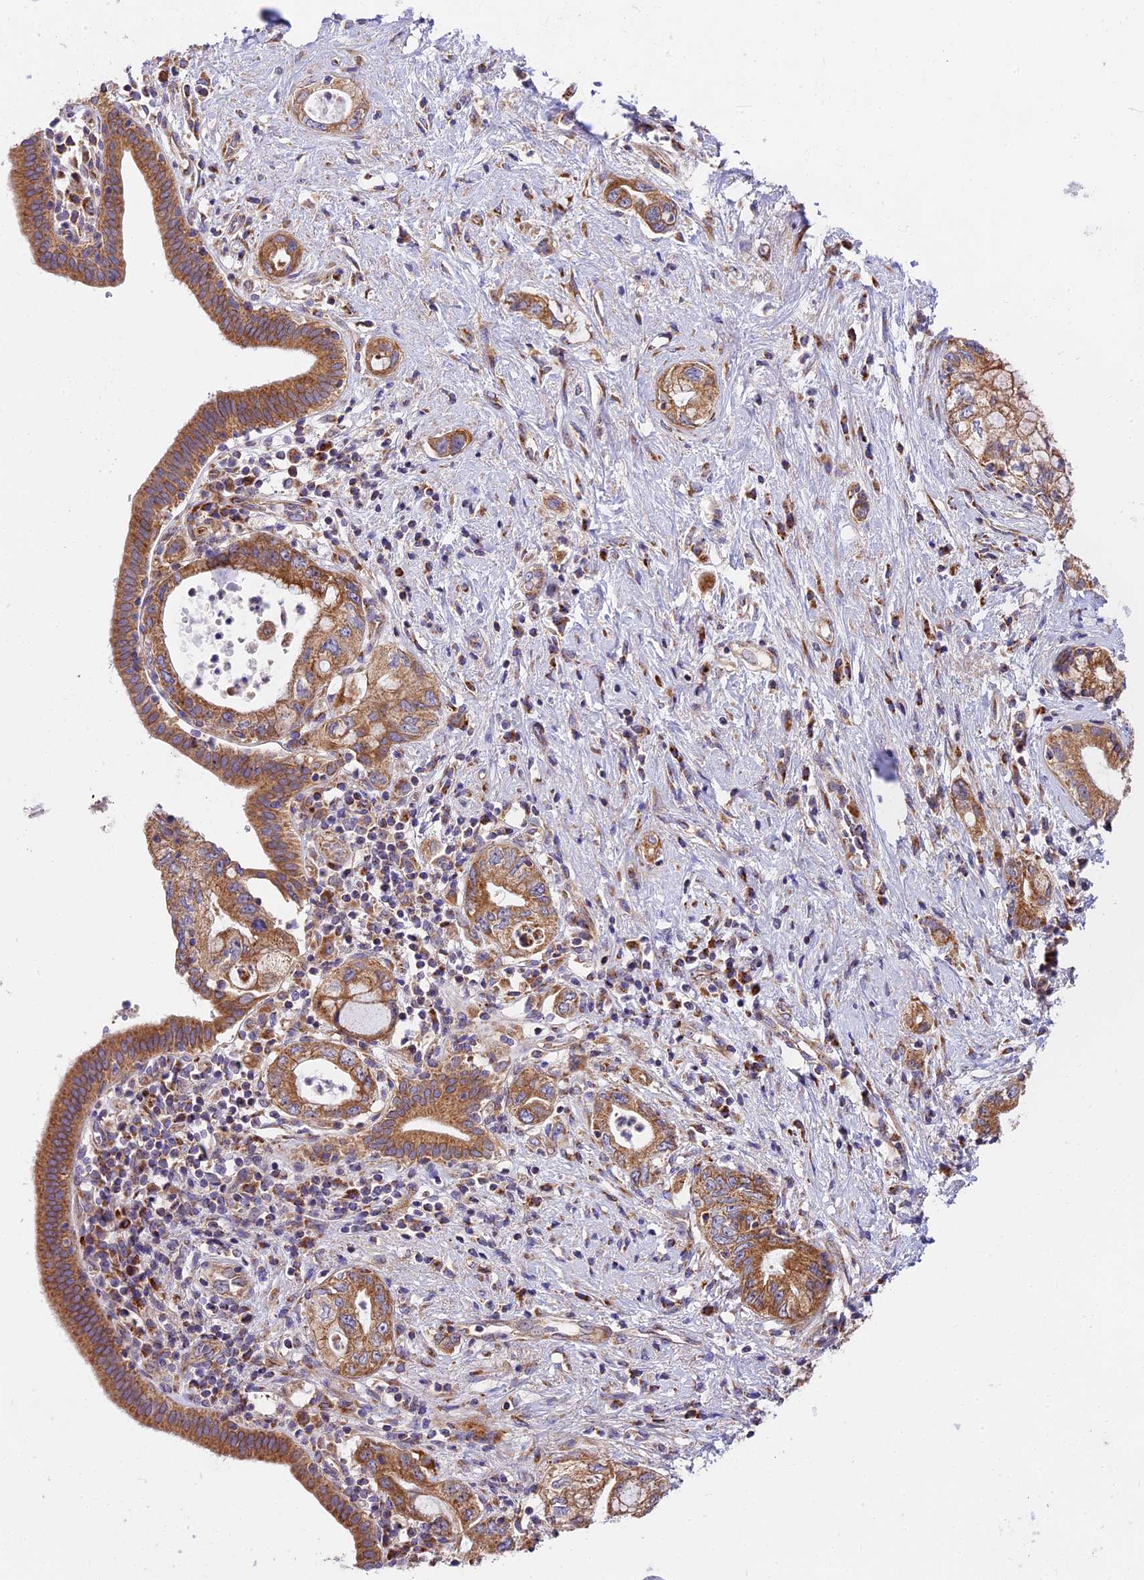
{"staining": {"intensity": "moderate", "quantity": ">75%", "location": "cytoplasmic/membranous"}, "tissue": "pancreatic cancer", "cell_type": "Tumor cells", "image_type": "cancer", "snomed": [{"axis": "morphology", "description": "Adenocarcinoma, NOS"}, {"axis": "topography", "description": "Pancreas"}], "caption": "There is medium levels of moderate cytoplasmic/membranous positivity in tumor cells of pancreatic adenocarcinoma, as demonstrated by immunohistochemical staining (brown color).", "gene": "MRAS", "patient": {"sex": "female", "age": 73}}